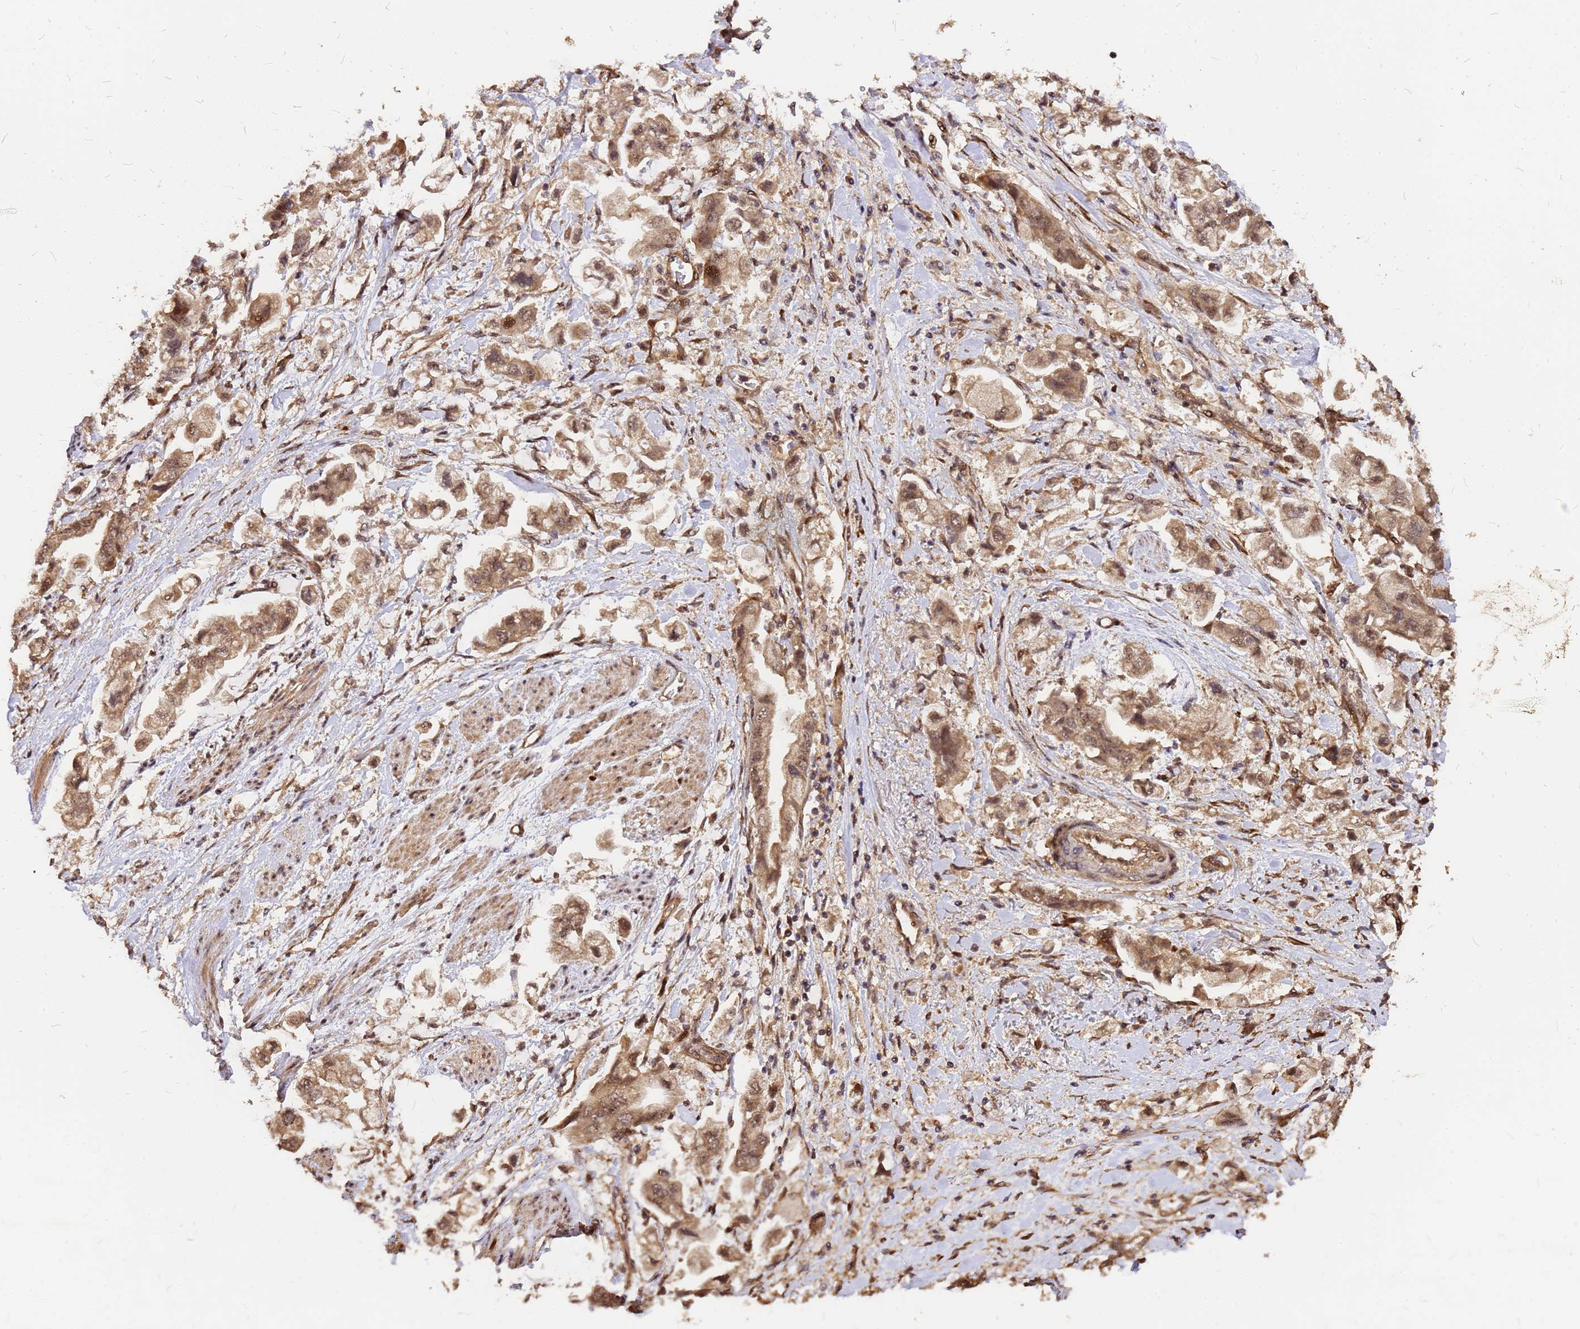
{"staining": {"intensity": "moderate", "quantity": ">75%", "location": "cytoplasmic/membranous,nuclear"}, "tissue": "stomach cancer", "cell_type": "Tumor cells", "image_type": "cancer", "snomed": [{"axis": "morphology", "description": "Adenocarcinoma, NOS"}, {"axis": "topography", "description": "Stomach"}], "caption": "Protein analysis of stomach cancer tissue demonstrates moderate cytoplasmic/membranous and nuclear positivity in approximately >75% of tumor cells.", "gene": "GPATCH8", "patient": {"sex": "male", "age": 62}}